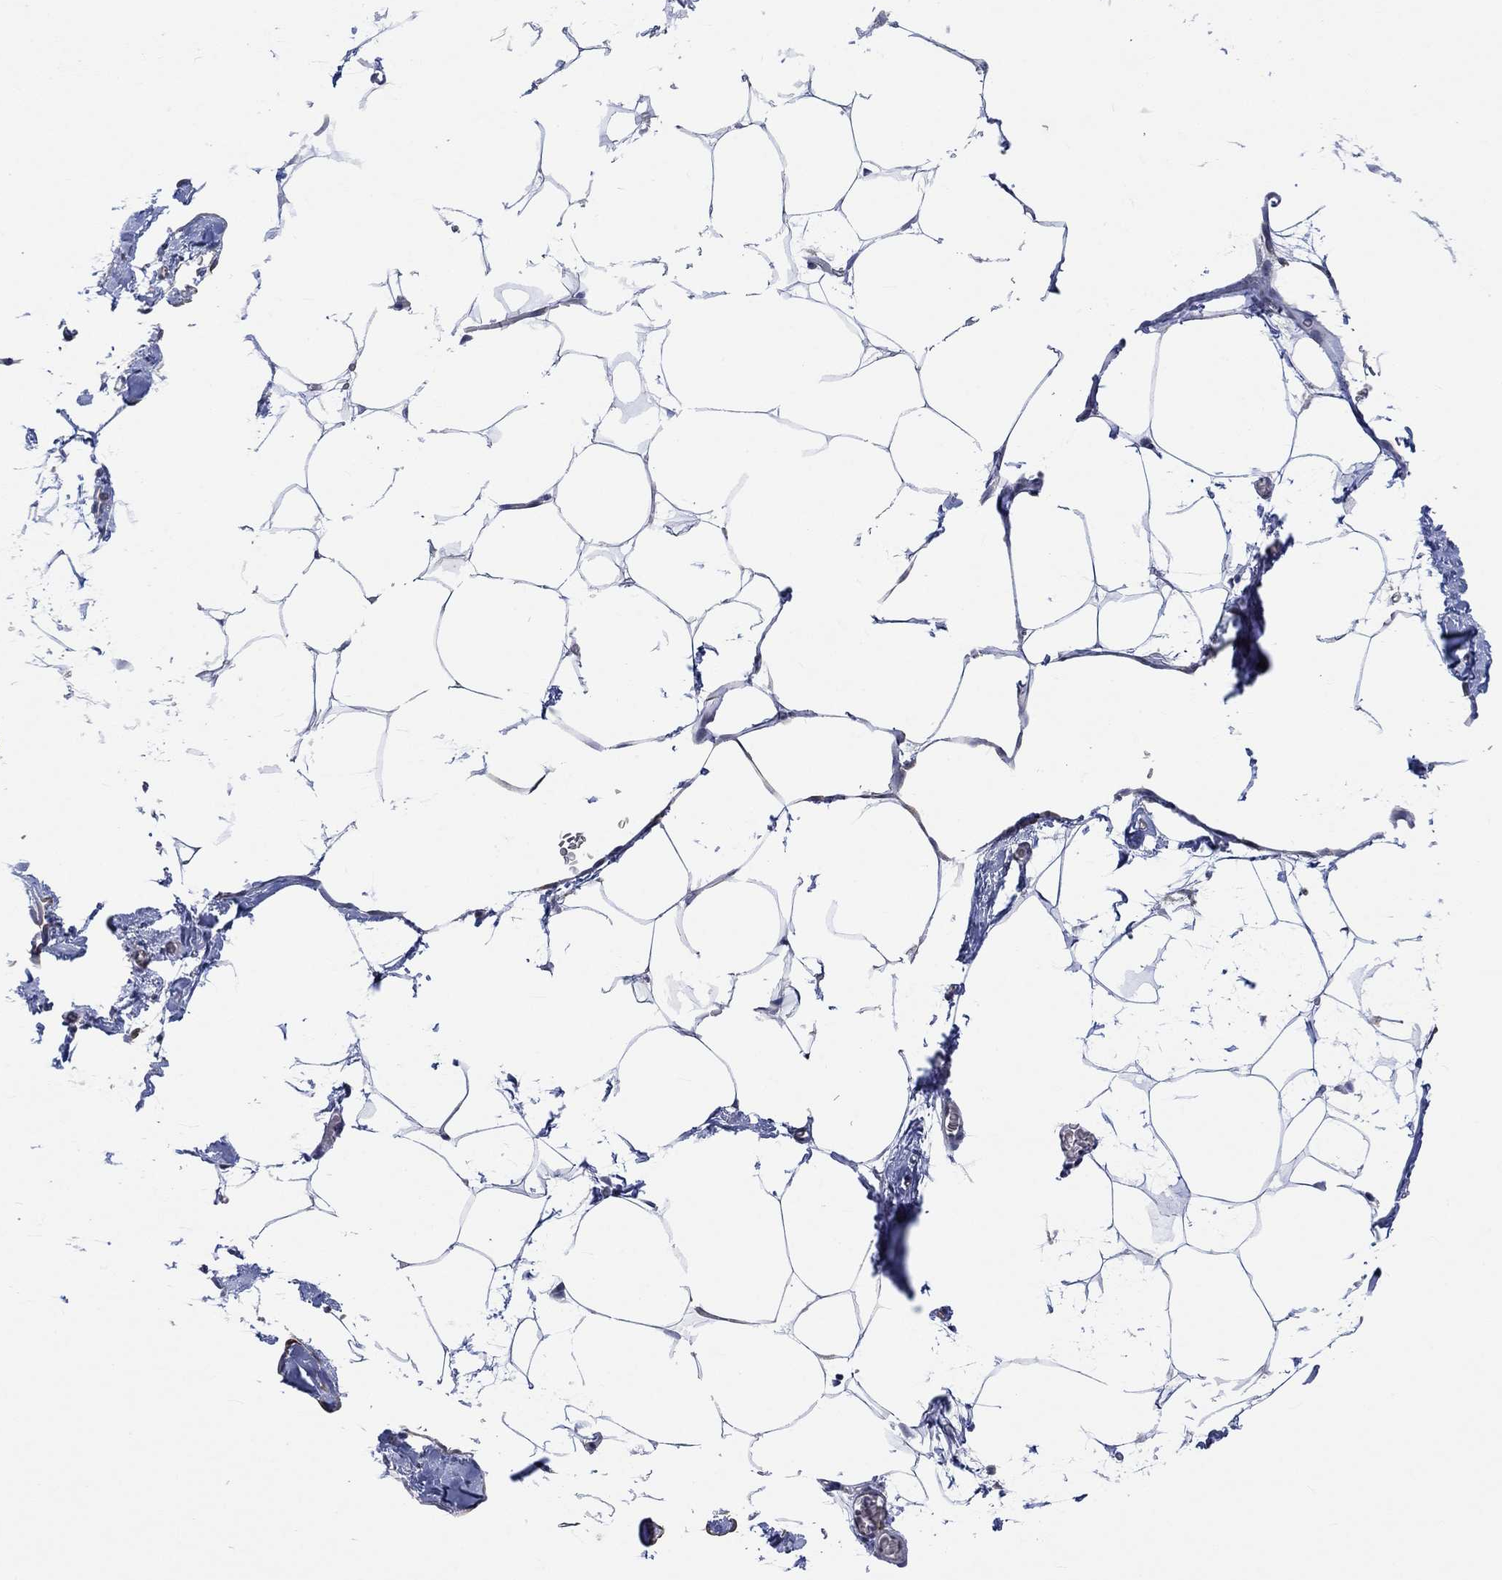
{"staining": {"intensity": "negative", "quantity": "none", "location": "none"}, "tissue": "adipose tissue", "cell_type": "Adipocytes", "image_type": "normal", "snomed": [{"axis": "morphology", "description": "Normal tissue, NOS"}, {"axis": "topography", "description": "Adipose tissue"}], "caption": "IHC of unremarkable adipose tissue exhibits no positivity in adipocytes.", "gene": "TGM2", "patient": {"sex": "male", "age": 57}}